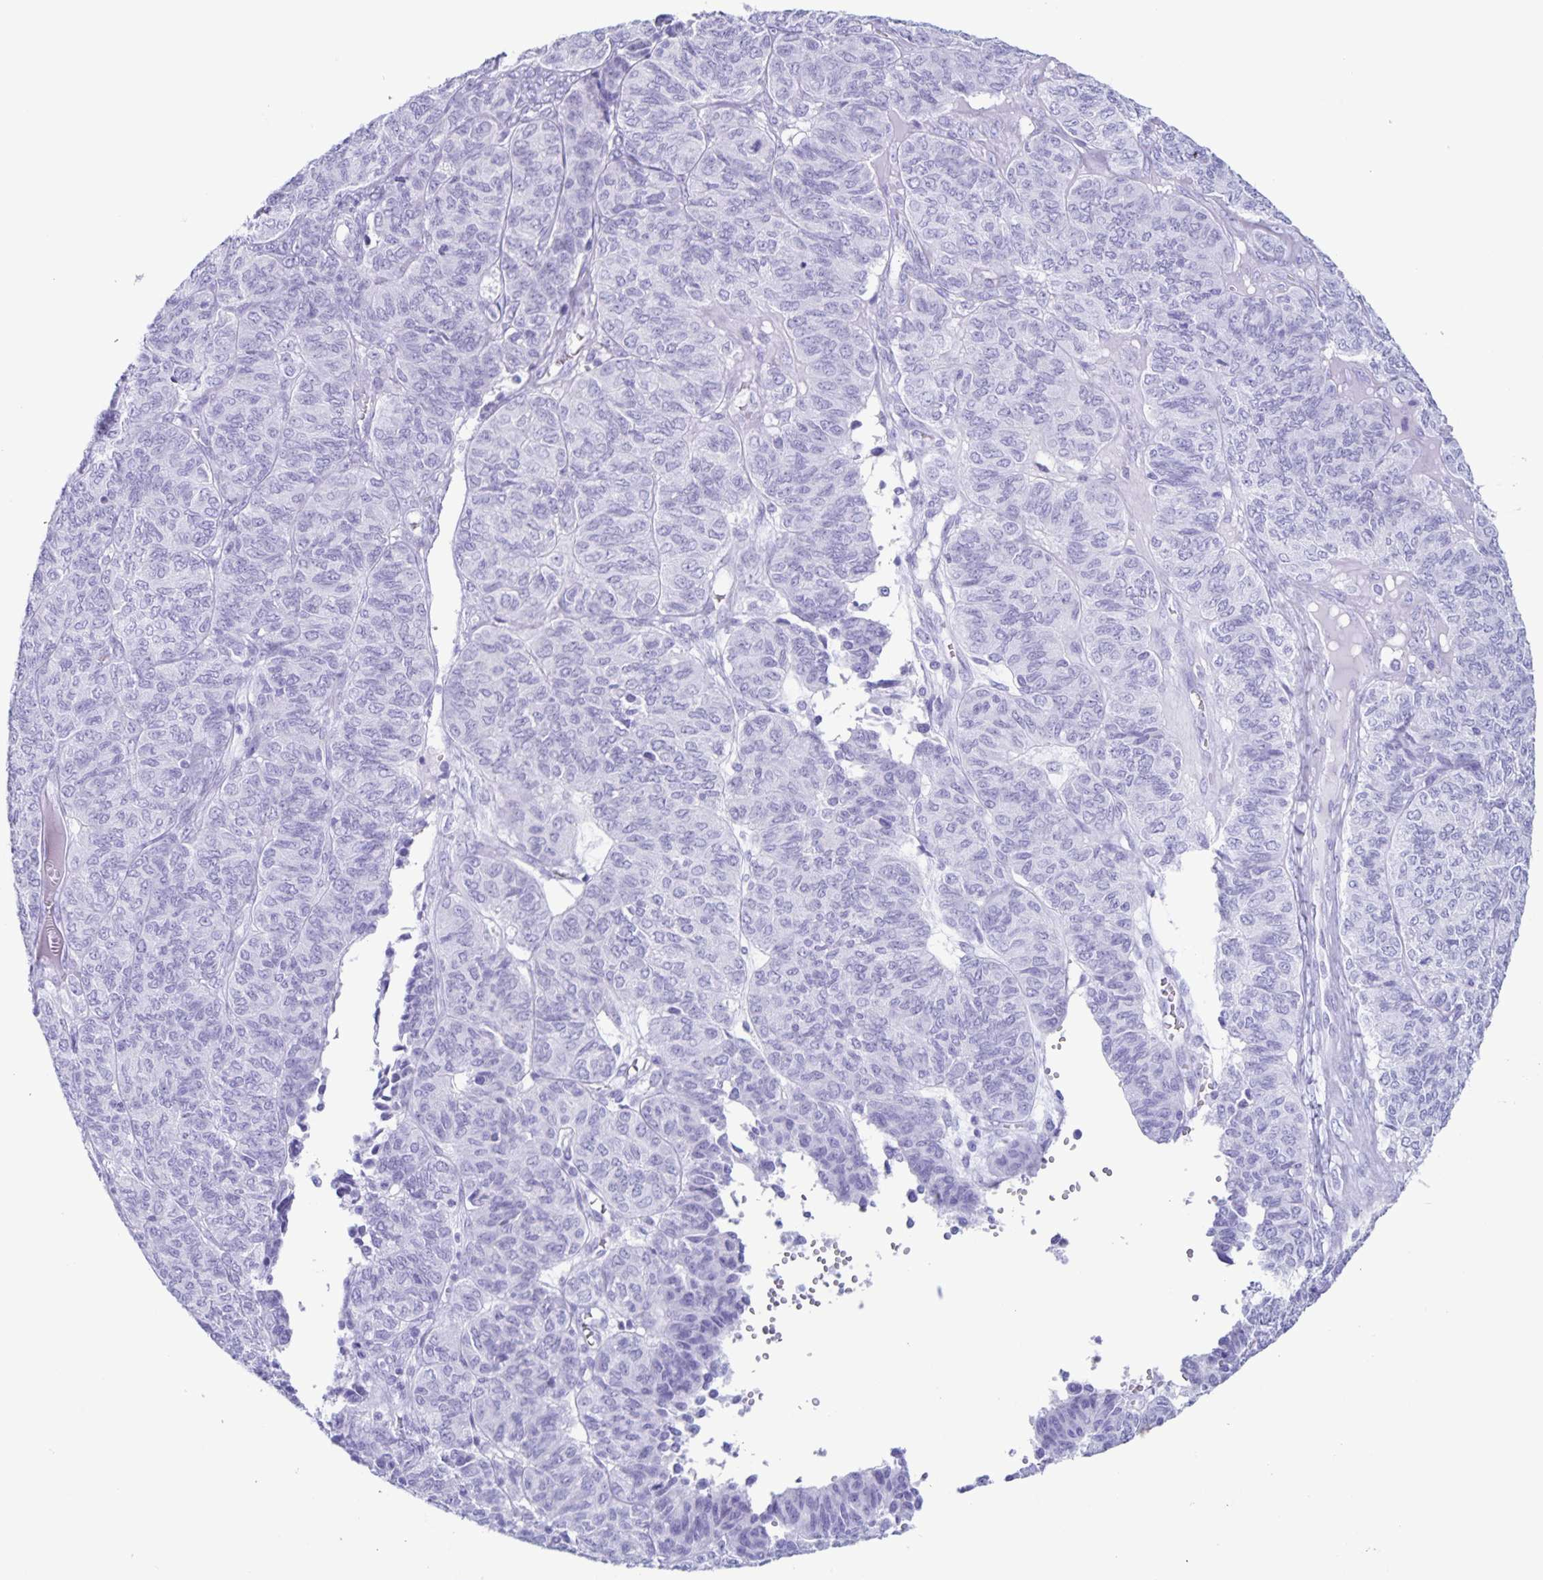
{"staining": {"intensity": "negative", "quantity": "none", "location": "none"}, "tissue": "ovarian cancer", "cell_type": "Tumor cells", "image_type": "cancer", "snomed": [{"axis": "morphology", "description": "Carcinoma, endometroid"}, {"axis": "topography", "description": "Ovary"}], "caption": "Protein analysis of endometroid carcinoma (ovarian) reveals no significant positivity in tumor cells.", "gene": "C12orf56", "patient": {"sex": "female", "age": 80}}